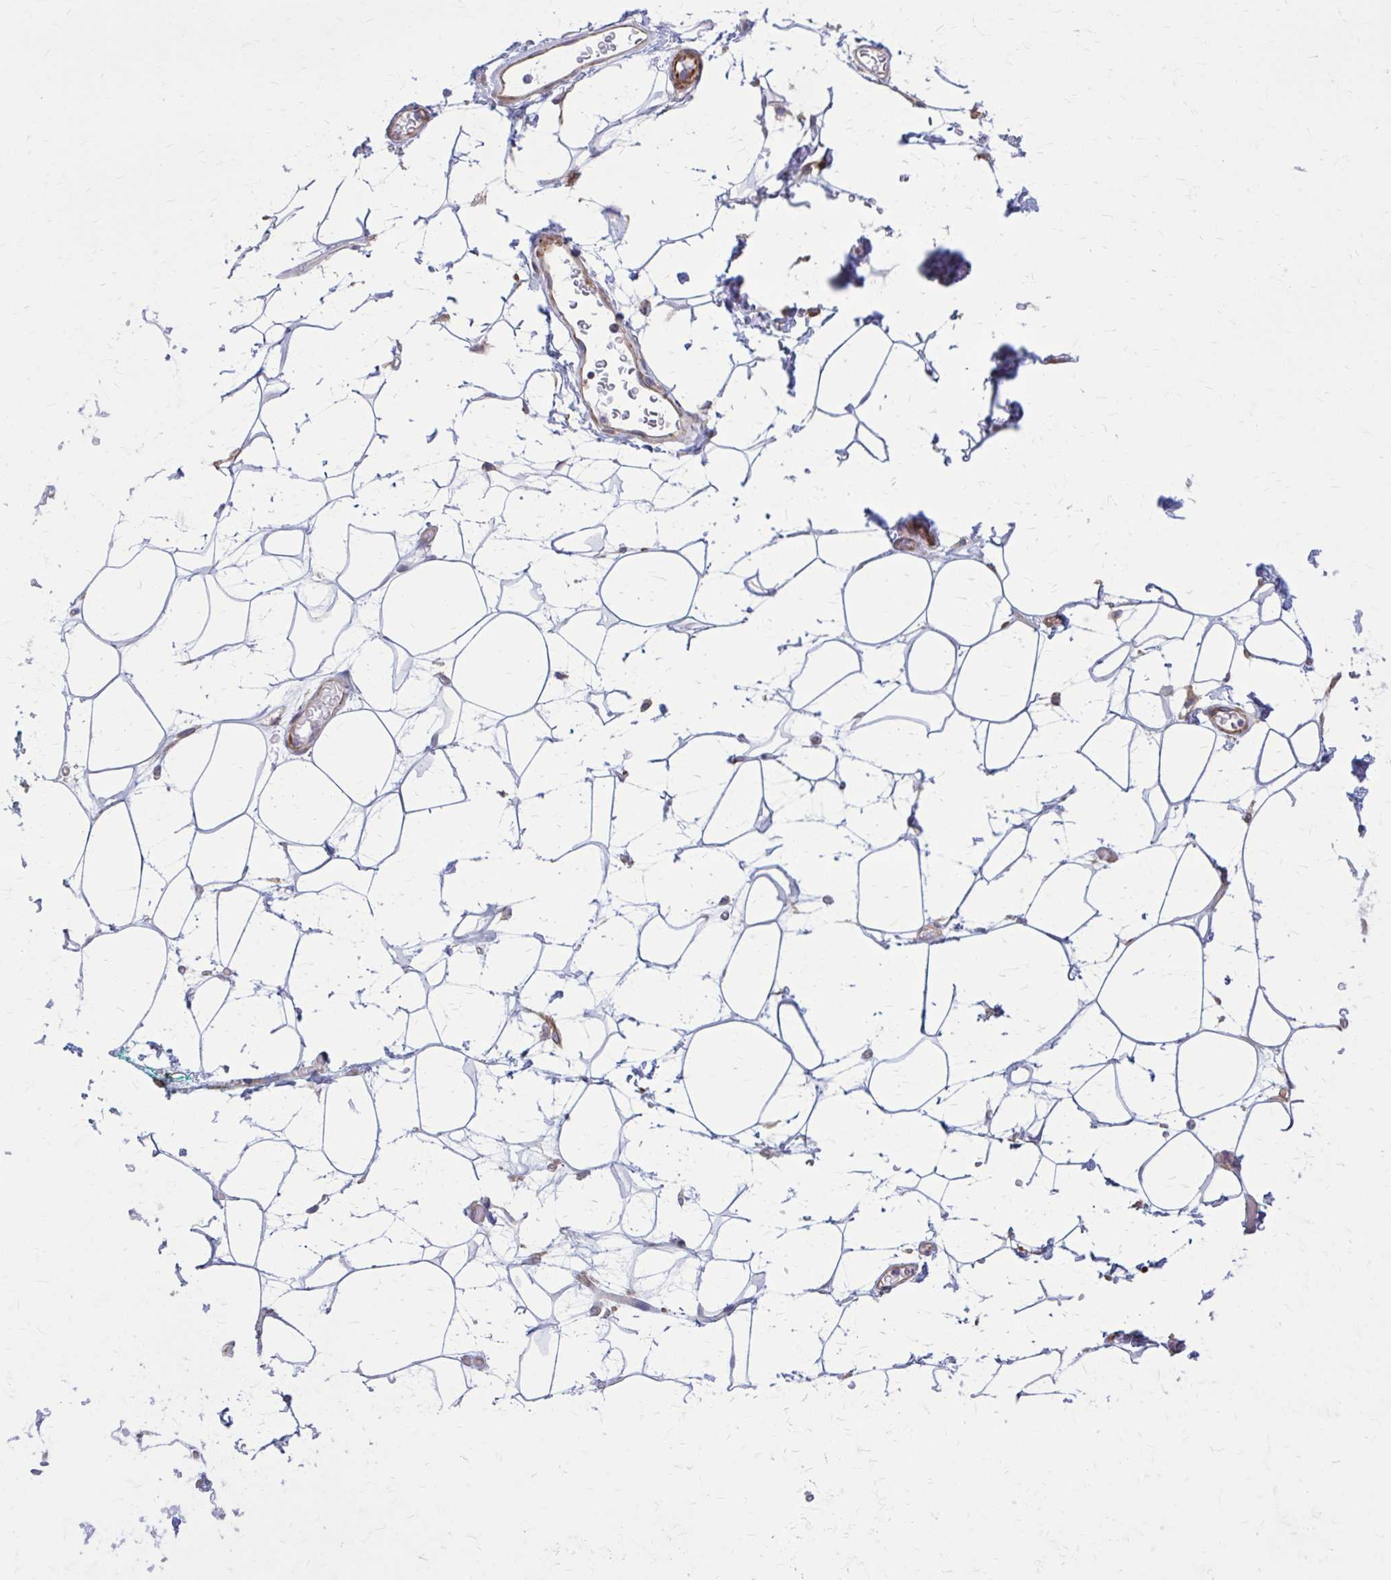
{"staining": {"intensity": "negative", "quantity": "none", "location": "none"}, "tissue": "adipose tissue", "cell_type": "Adipocytes", "image_type": "normal", "snomed": [{"axis": "morphology", "description": "Normal tissue, NOS"}, {"axis": "topography", "description": "Anal"}, {"axis": "topography", "description": "Peripheral nerve tissue"}], "caption": "Image shows no protein positivity in adipocytes of normal adipose tissue.", "gene": "FAP", "patient": {"sex": "male", "age": 78}}